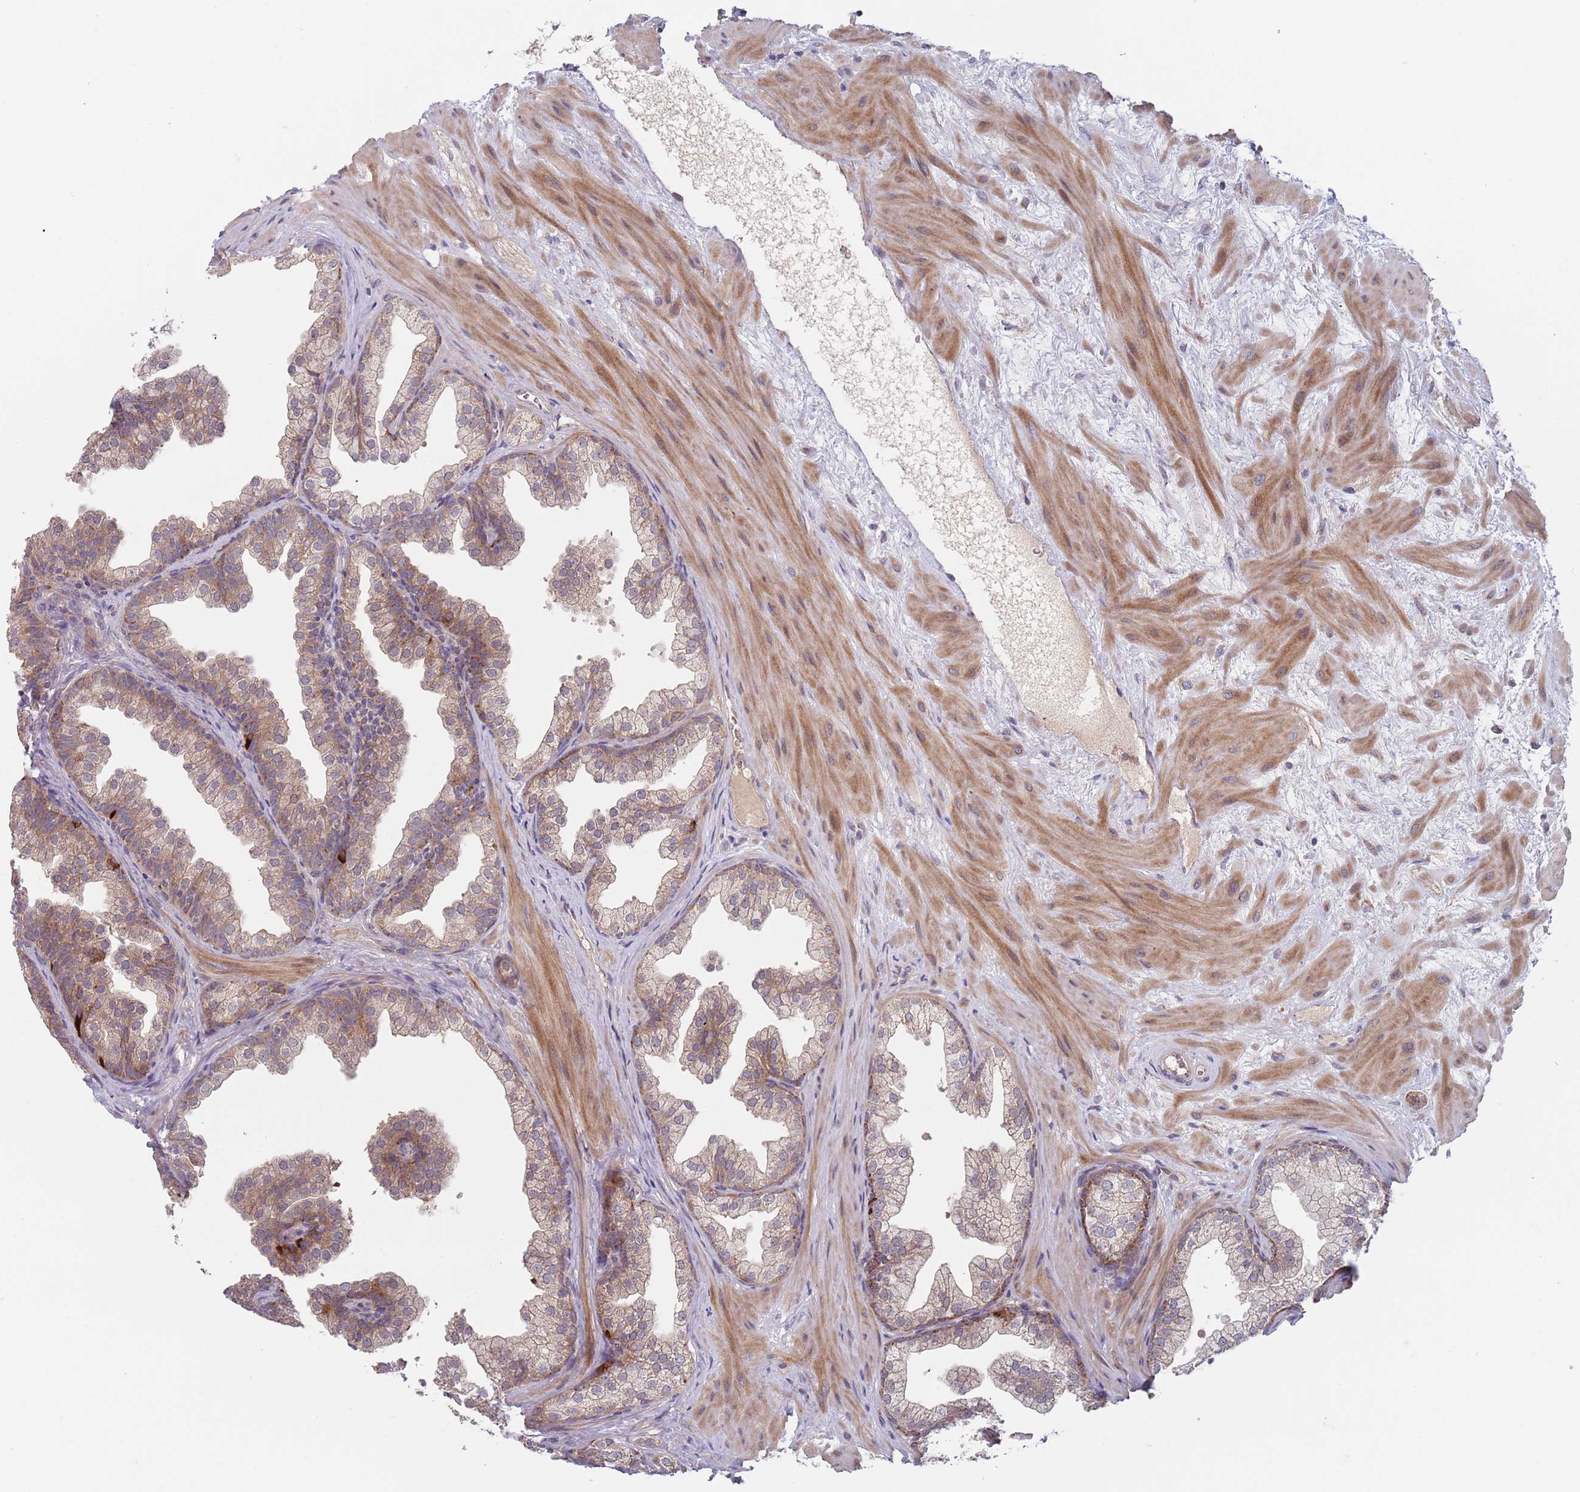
{"staining": {"intensity": "moderate", "quantity": "25%-75%", "location": "cytoplasmic/membranous"}, "tissue": "prostate", "cell_type": "Glandular cells", "image_type": "normal", "snomed": [{"axis": "morphology", "description": "Normal tissue, NOS"}, {"axis": "topography", "description": "Prostate"}], "caption": "This image reveals IHC staining of benign prostate, with medium moderate cytoplasmic/membranous staining in about 25%-75% of glandular cells.", "gene": "ZNF140", "patient": {"sex": "male", "age": 37}}